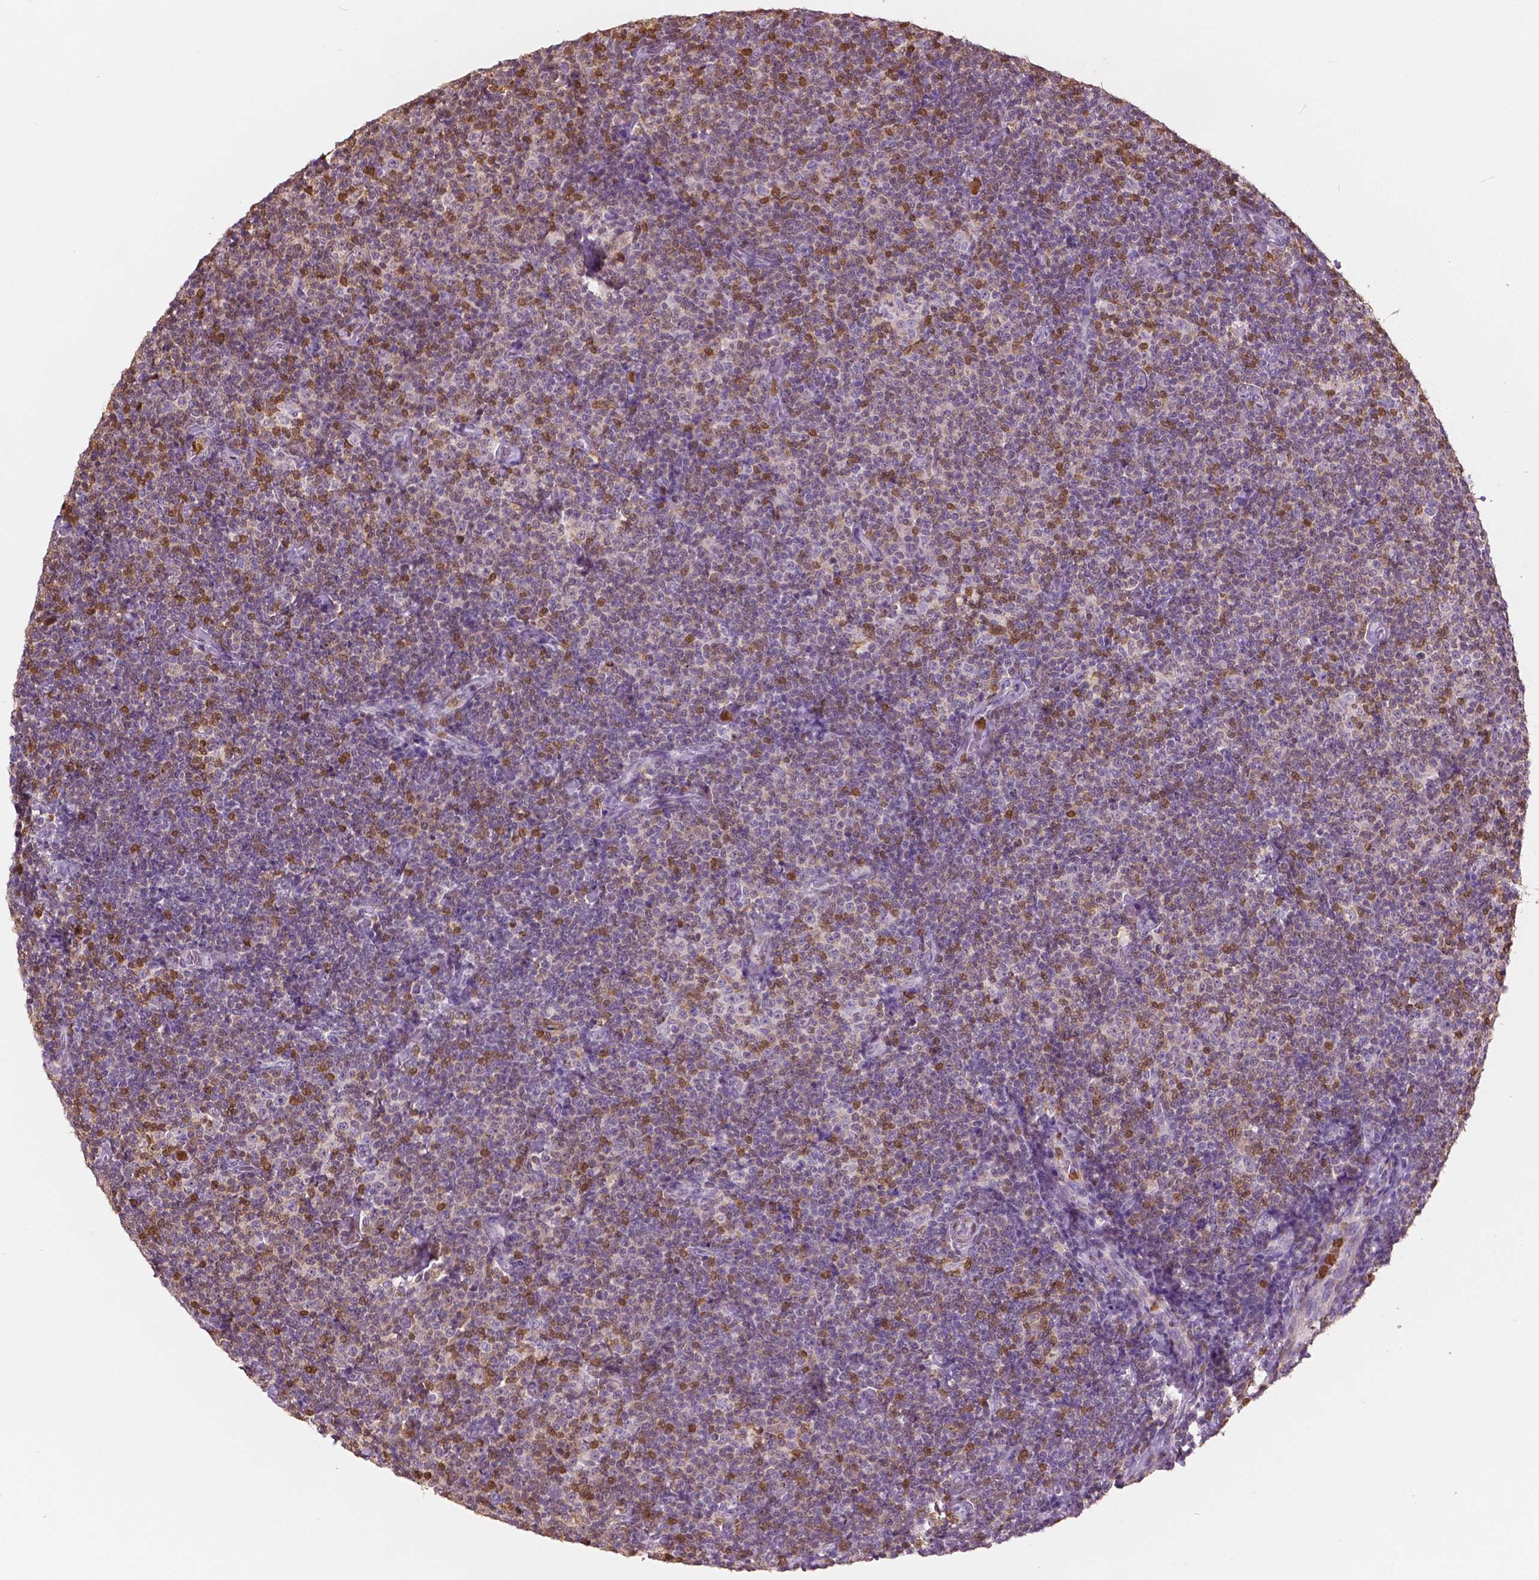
{"staining": {"intensity": "moderate", "quantity": "<25%", "location": "nuclear"}, "tissue": "lymphoma", "cell_type": "Tumor cells", "image_type": "cancer", "snomed": [{"axis": "morphology", "description": "Malignant lymphoma, non-Hodgkin's type, Low grade"}, {"axis": "topography", "description": "Lymph node"}], "caption": "There is low levels of moderate nuclear expression in tumor cells of low-grade malignant lymphoma, non-Hodgkin's type, as demonstrated by immunohistochemical staining (brown color).", "gene": "S100A4", "patient": {"sex": "male", "age": 81}}